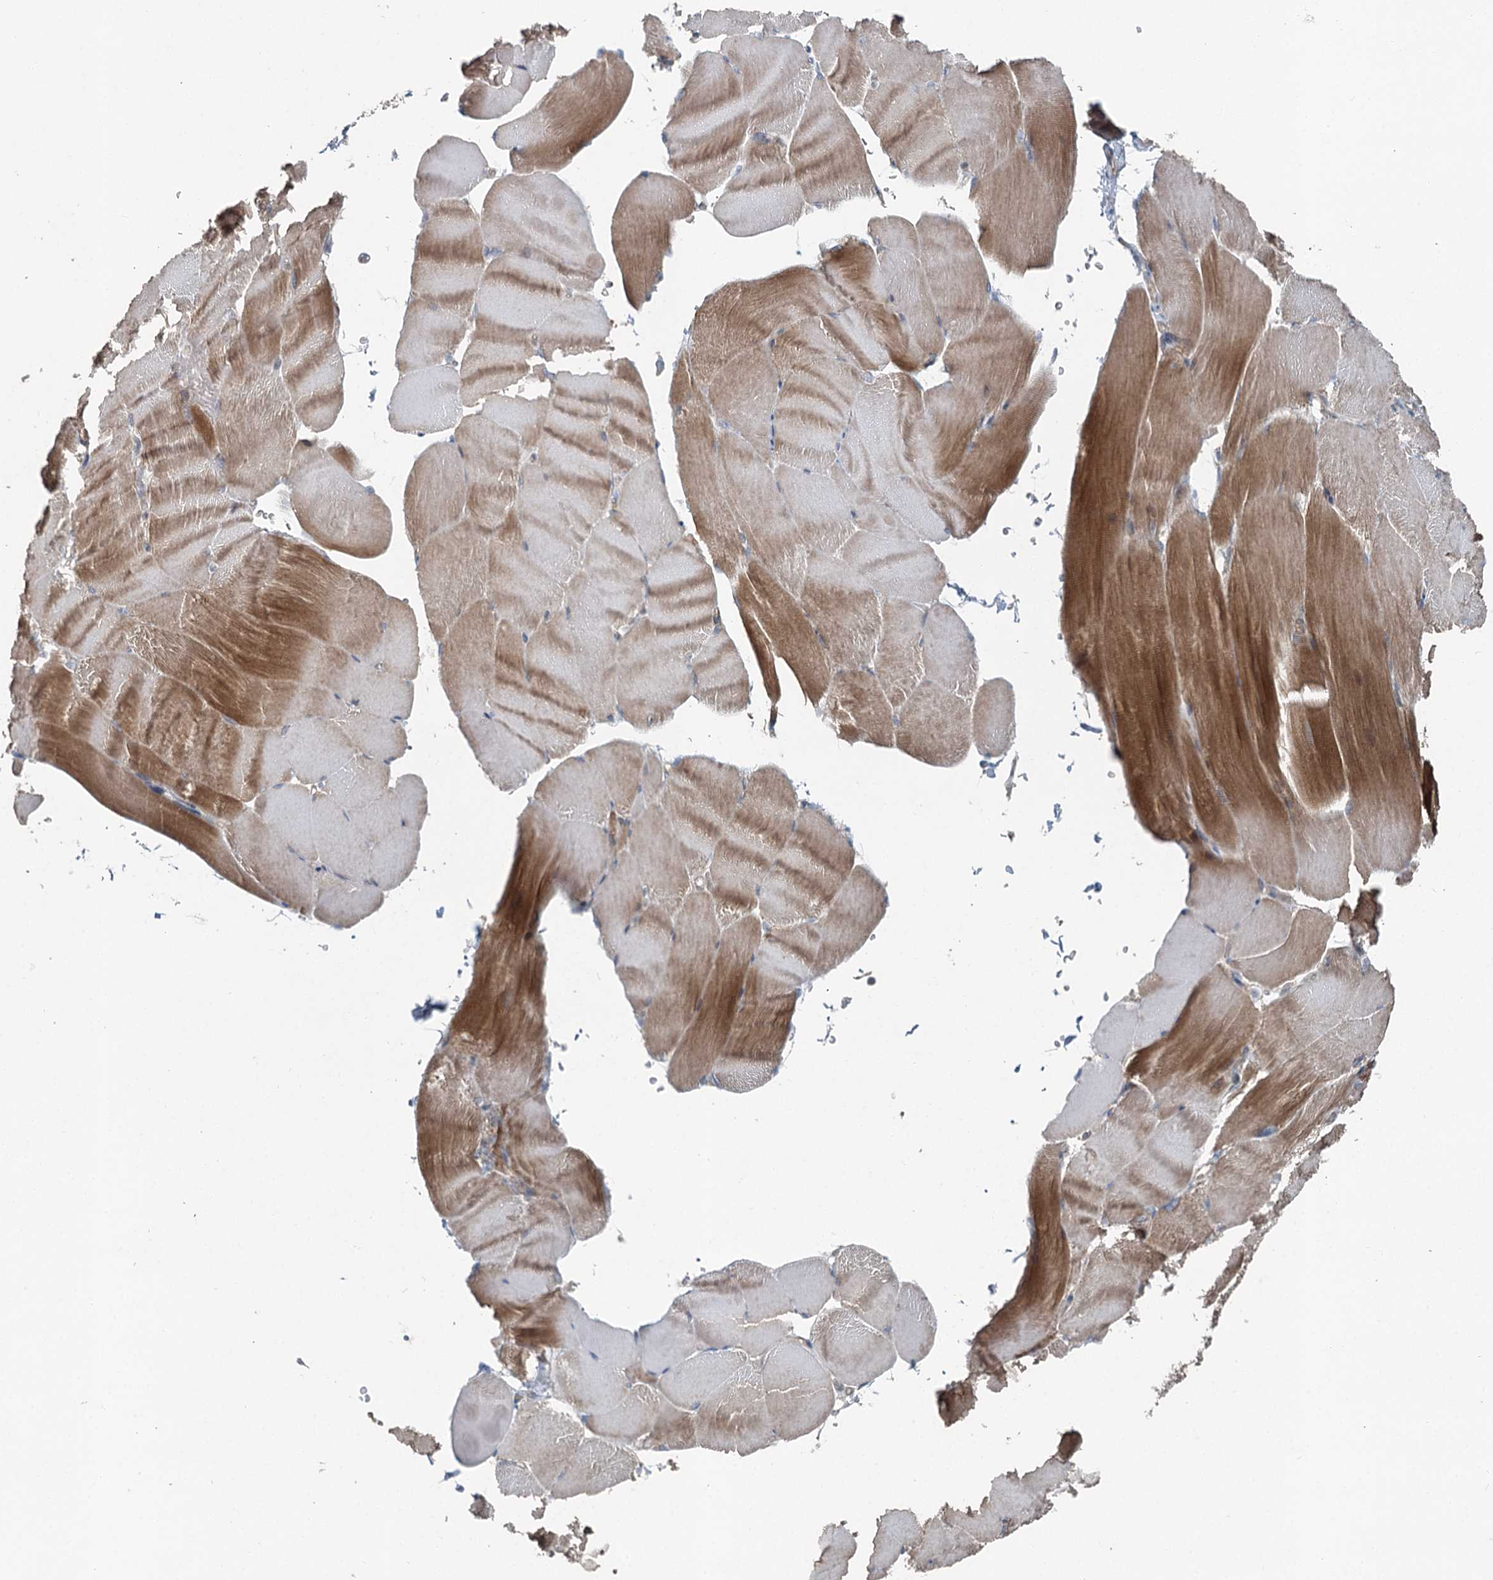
{"staining": {"intensity": "moderate", "quantity": "25%-75%", "location": "cytoplasmic/membranous"}, "tissue": "skeletal muscle", "cell_type": "Myocytes", "image_type": "normal", "snomed": [{"axis": "morphology", "description": "Normal tissue, NOS"}, {"axis": "topography", "description": "Skeletal muscle"}, {"axis": "topography", "description": "Parathyroid gland"}], "caption": "About 25%-75% of myocytes in normal skeletal muscle exhibit moderate cytoplasmic/membranous protein expression as visualized by brown immunohistochemical staining.", "gene": "SKIC3", "patient": {"sex": "female", "age": 37}}